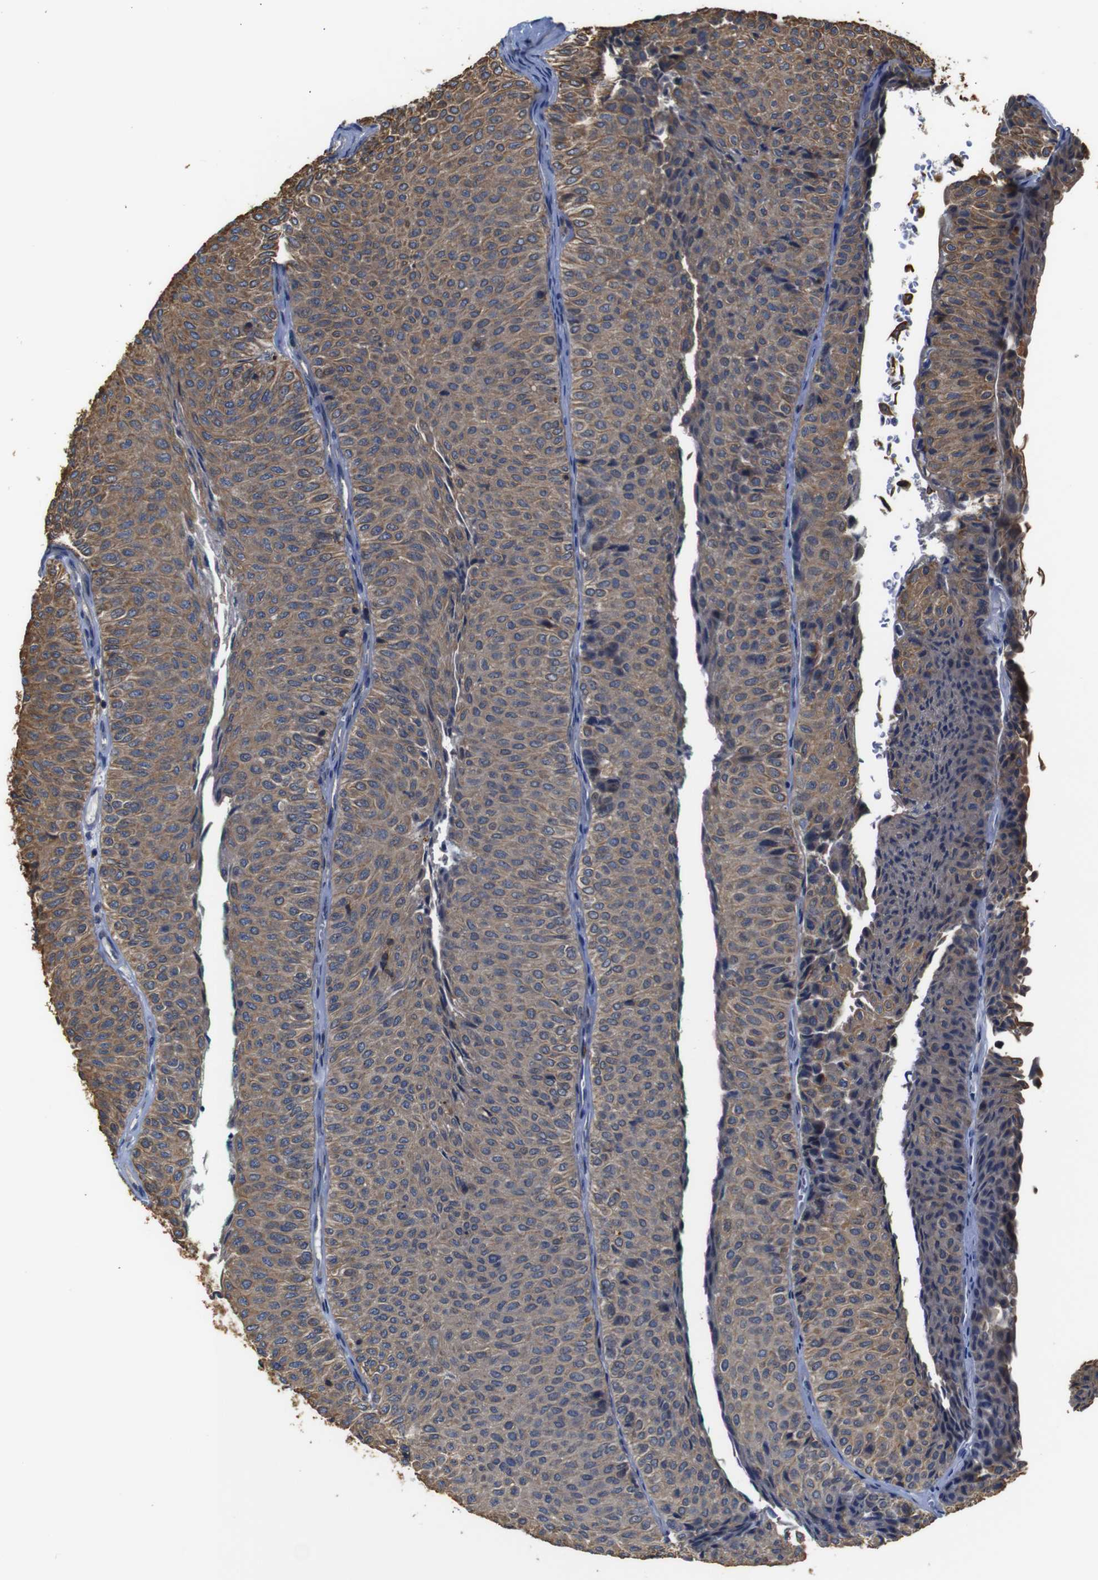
{"staining": {"intensity": "moderate", "quantity": ">75%", "location": "cytoplasmic/membranous"}, "tissue": "urothelial cancer", "cell_type": "Tumor cells", "image_type": "cancer", "snomed": [{"axis": "morphology", "description": "Urothelial carcinoma, Low grade"}, {"axis": "topography", "description": "Urinary bladder"}], "caption": "Urothelial cancer stained for a protein exhibits moderate cytoplasmic/membranous positivity in tumor cells.", "gene": "BRWD3", "patient": {"sex": "male", "age": 78}}